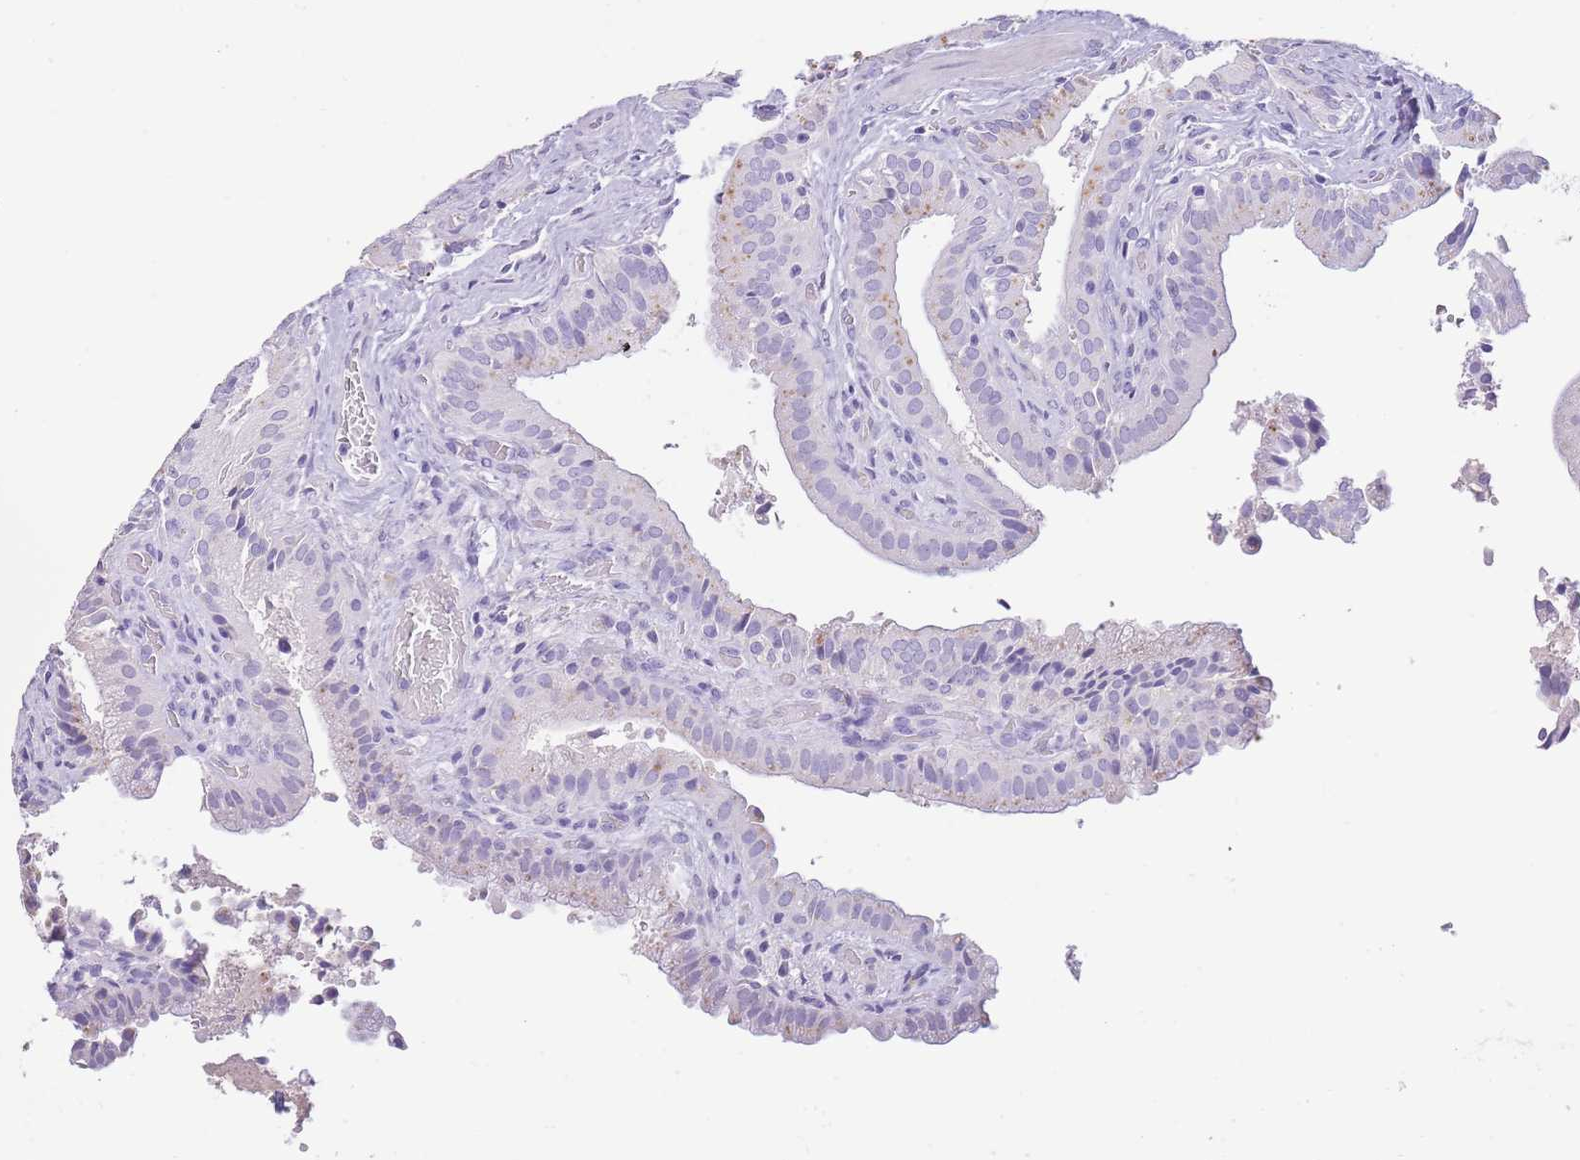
{"staining": {"intensity": "weak", "quantity": "<25%", "location": "cytoplasmic/membranous"}, "tissue": "gallbladder", "cell_type": "Glandular cells", "image_type": "normal", "snomed": [{"axis": "morphology", "description": "Normal tissue, NOS"}, {"axis": "topography", "description": "Gallbladder"}], "caption": "Glandular cells show no significant staining in unremarkable gallbladder. (Immunohistochemistry, brightfield microscopy, high magnification).", "gene": "TOX2", "patient": {"sex": "male", "age": 24}}